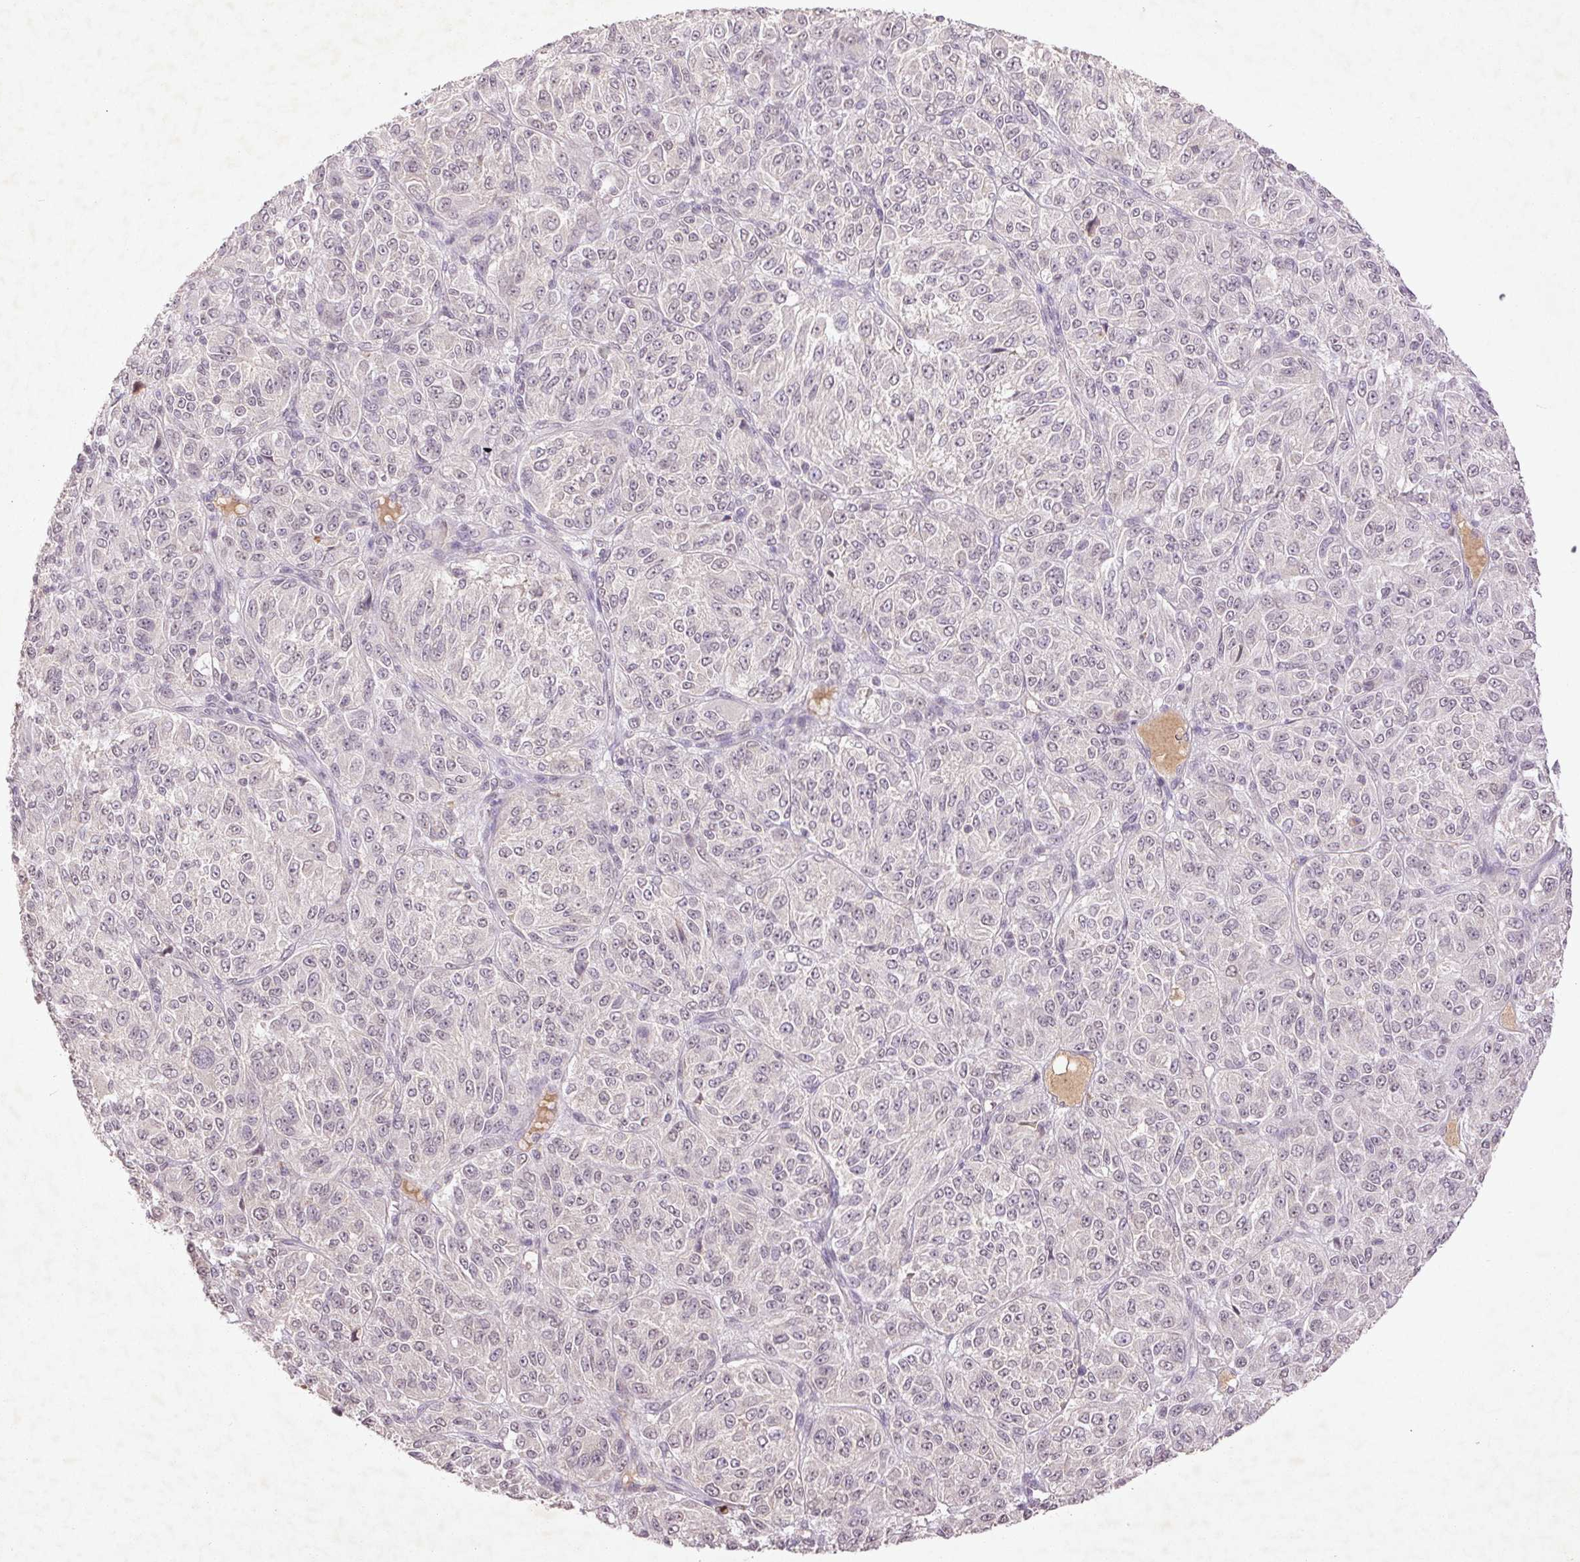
{"staining": {"intensity": "negative", "quantity": "none", "location": "none"}, "tissue": "melanoma", "cell_type": "Tumor cells", "image_type": "cancer", "snomed": [{"axis": "morphology", "description": "Malignant melanoma, Metastatic site"}, {"axis": "topography", "description": "Brain"}], "caption": "The histopathology image demonstrates no significant staining in tumor cells of malignant melanoma (metastatic site).", "gene": "FAM168B", "patient": {"sex": "female", "age": 56}}